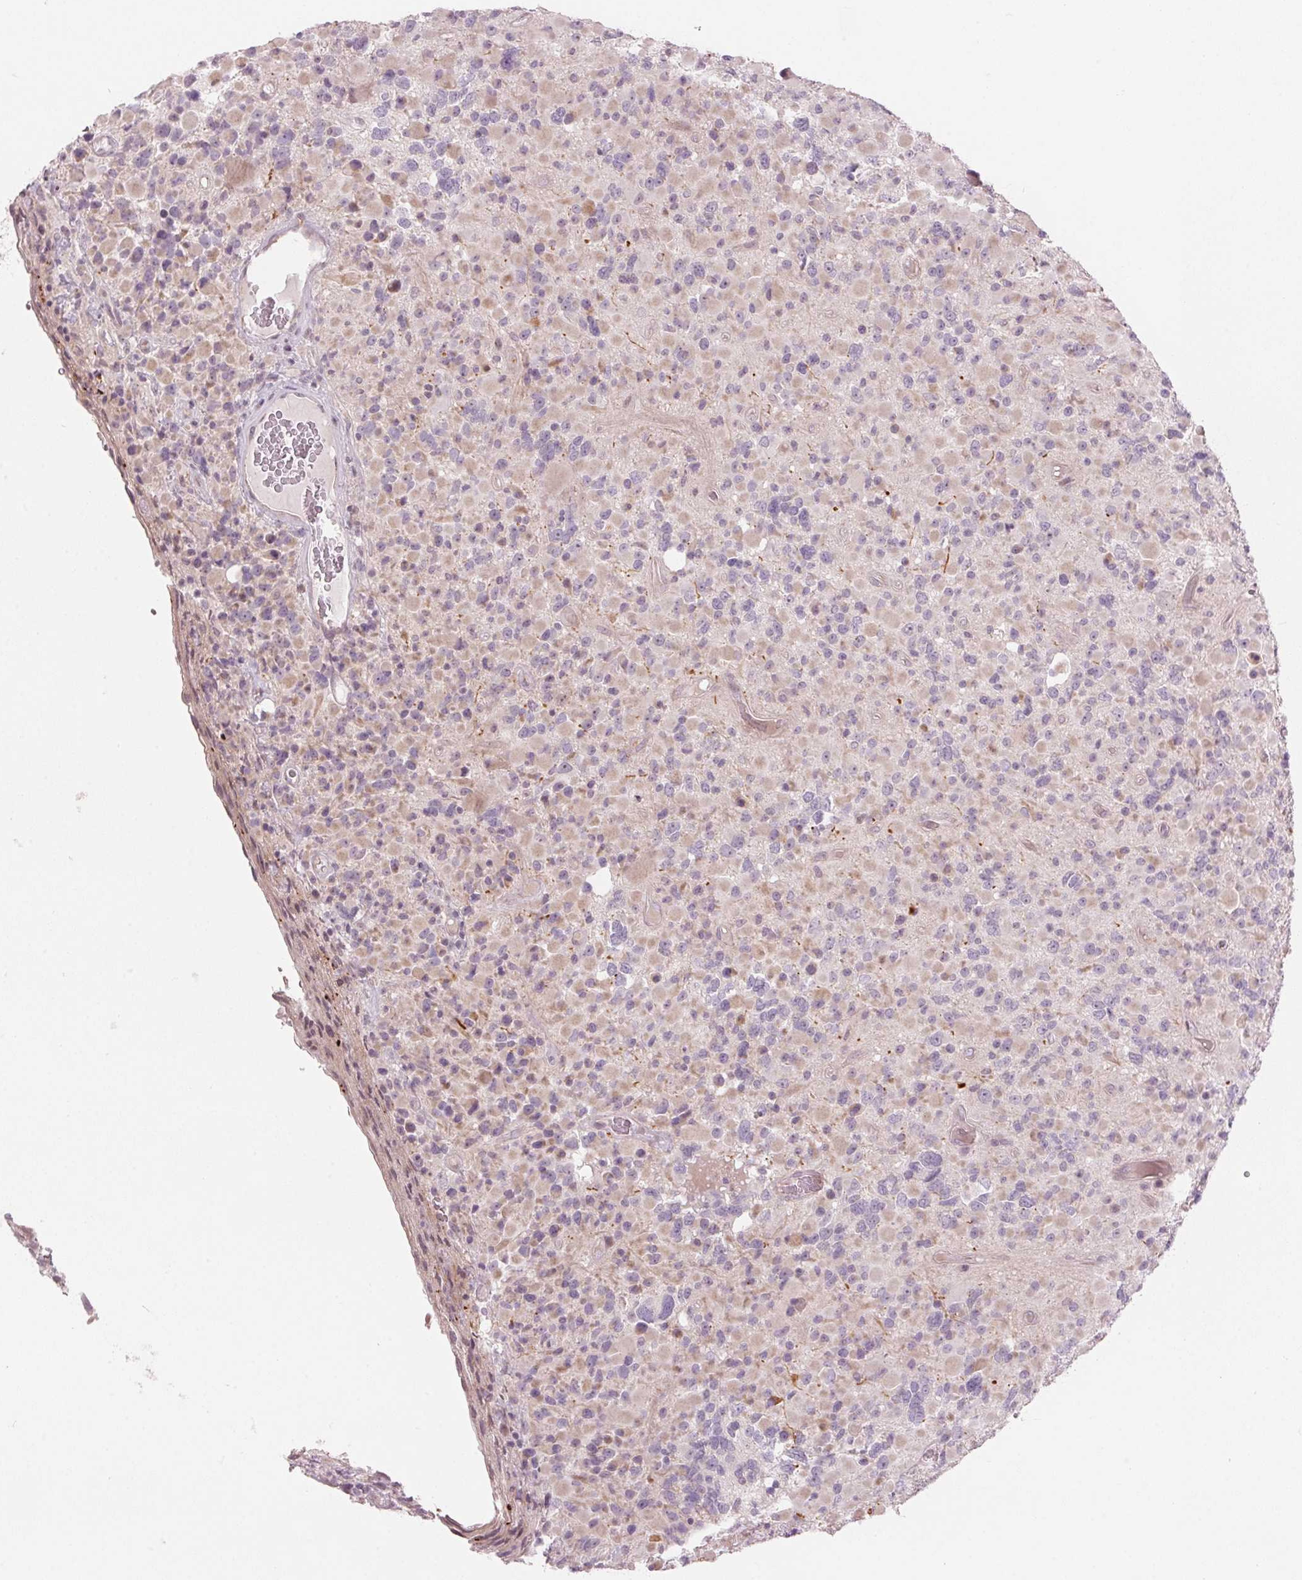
{"staining": {"intensity": "weak", "quantity": "<25%", "location": "cytoplasmic/membranous"}, "tissue": "glioma", "cell_type": "Tumor cells", "image_type": "cancer", "snomed": [{"axis": "morphology", "description": "Glioma, malignant, High grade"}, {"axis": "topography", "description": "Brain"}], "caption": "Immunohistochemistry (IHC) image of high-grade glioma (malignant) stained for a protein (brown), which exhibits no staining in tumor cells. (Stains: DAB (3,3'-diaminobenzidine) IHC with hematoxylin counter stain, Microscopy: brightfield microscopy at high magnification).", "gene": "TMED6", "patient": {"sex": "female", "age": 40}}